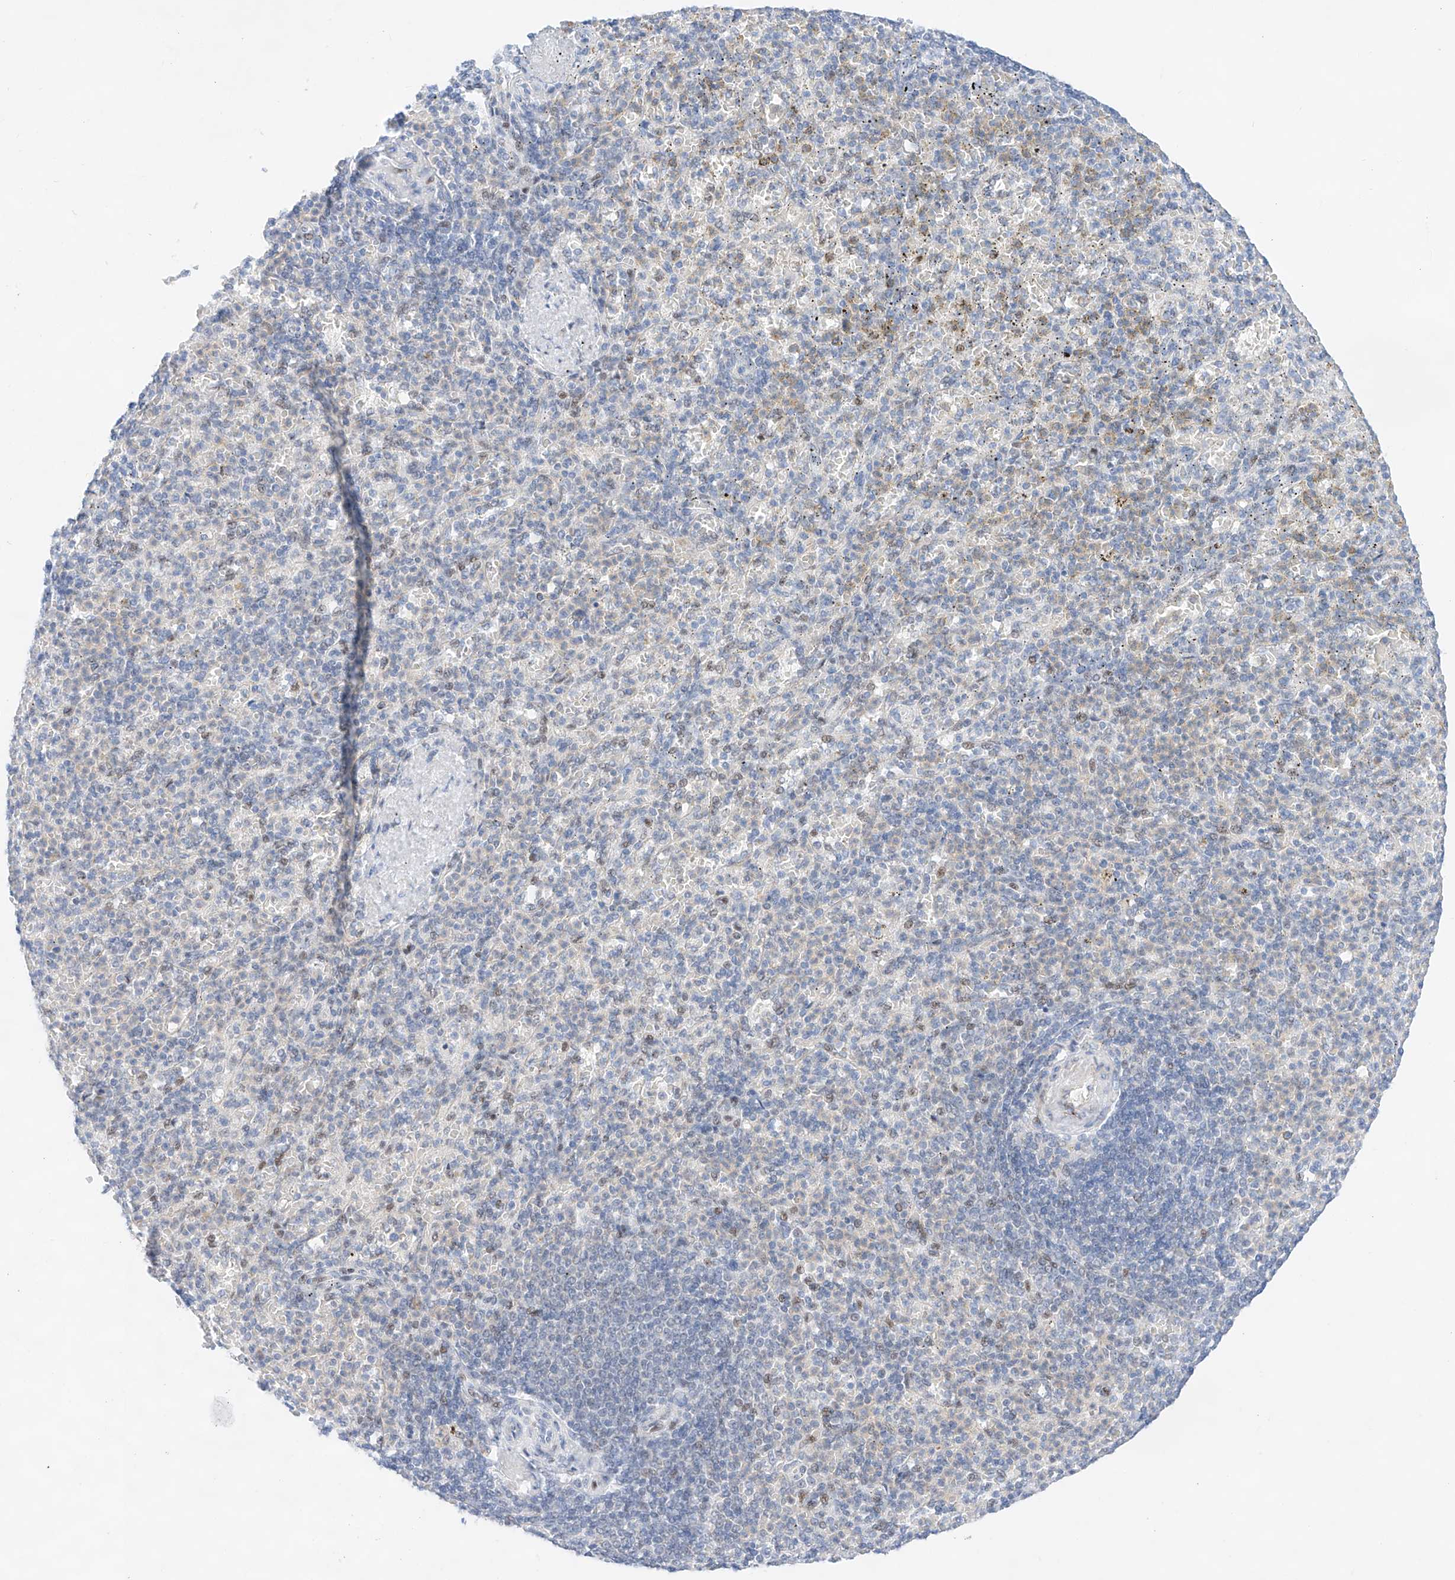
{"staining": {"intensity": "moderate", "quantity": "25%-75%", "location": "nuclear"}, "tissue": "spleen", "cell_type": "Cells in red pulp", "image_type": "normal", "snomed": [{"axis": "morphology", "description": "Normal tissue, NOS"}, {"axis": "topography", "description": "Spleen"}], "caption": "An IHC photomicrograph of benign tissue is shown. Protein staining in brown highlights moderate nuclear positivity in spleen within cells in red pulp. (DAB (3,3'-diaminobenzidine) IHC, brown staining for protein, blue staining for nuclei).", "gene": "NT5C3B", "patient": {"sex": "female", "age": 74}}